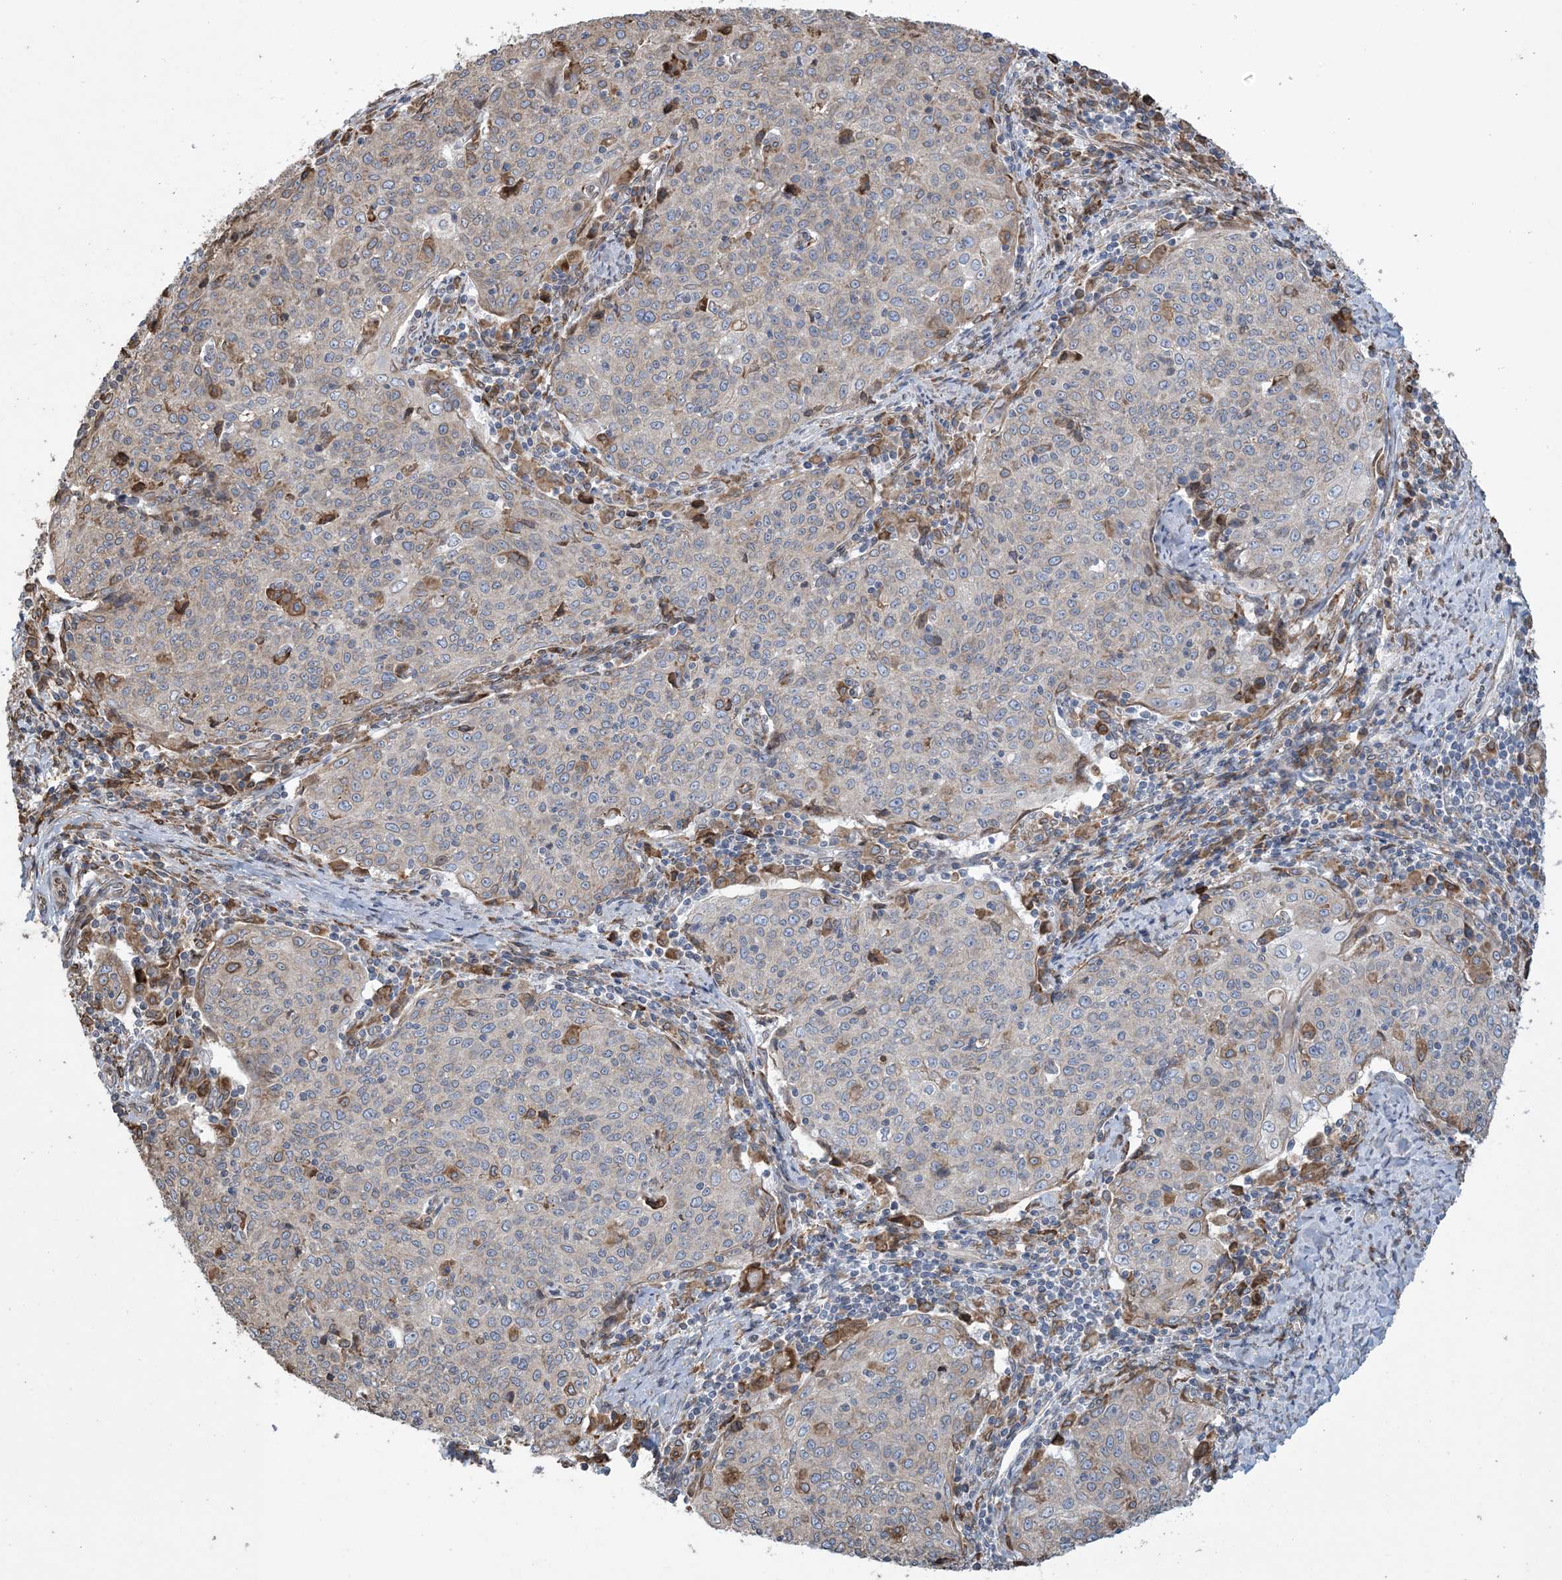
{"staining": {"intensity": "weak", "quantity": "<25%", "location": "cytoplasmic/membranous"}, "tissue": "cervical cancer", "cell_type": "Tumor cells", "image_type": "cancer", "snomed": [{"axis": "morphology", "description": "Squamous cell carcinoma, NOS"}, {"axis": "topography", "description": "Cervix"}], "caption": "A micrograph of cervical cancer (squamous cell carcinoma) stained for a protein displays no brown staining in tumor cells. (DAB (3,3'-diaminobenzidine) immunohistochemistry (IHC), high magnification).", "gene": "SHANK1", "patient": {"sex": "female", "age": 48}}